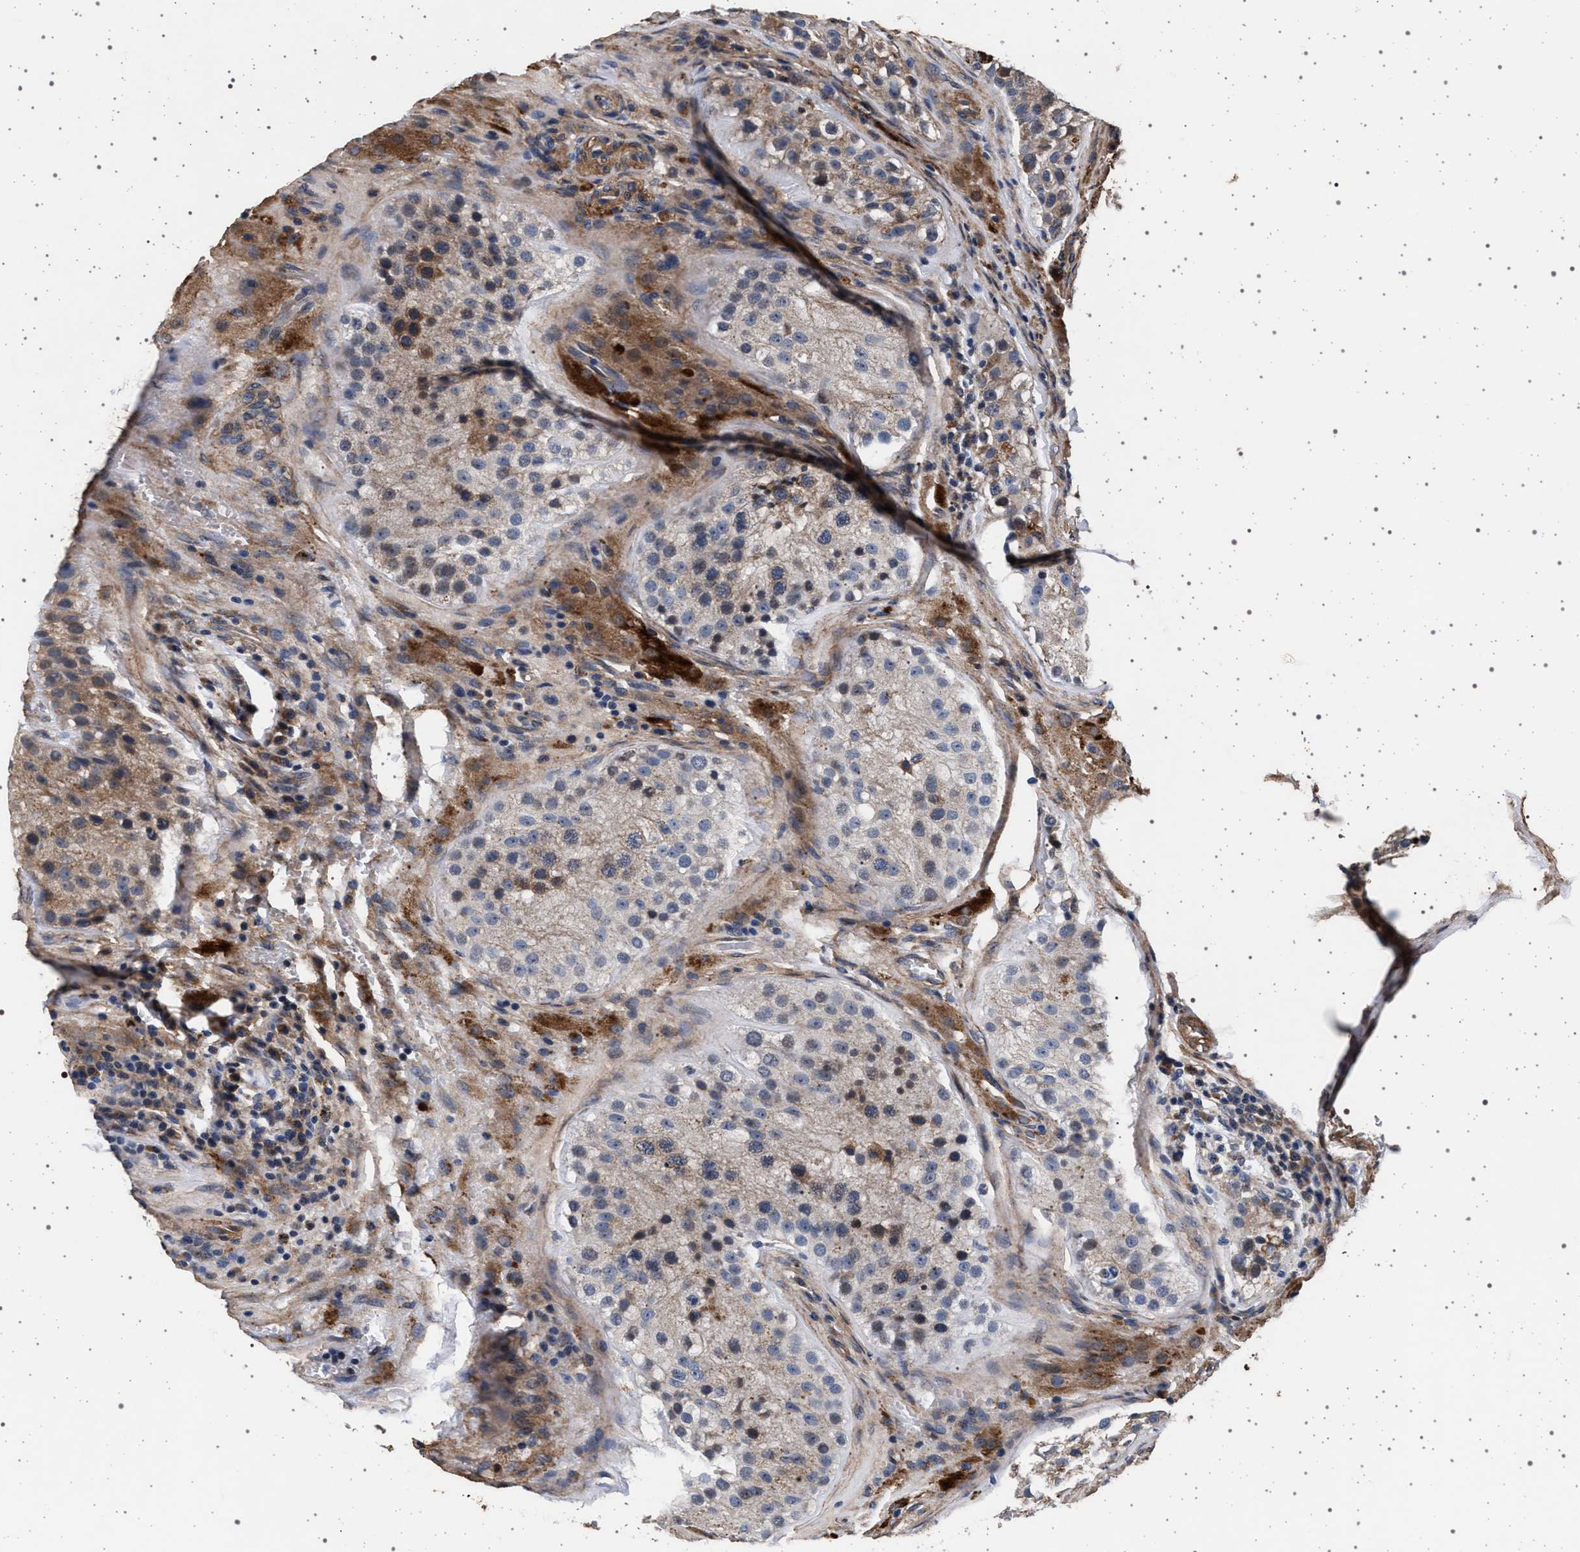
{"staining": {"intensity": "moderate", "quantity": "25%-75%", "location": "cytoplasmic/membranous"}, "tissue": "testis", "cell_type": "Cells in seminiferous ducts", "image_type": "normal", "snomed": [{"axis": "morphology", "description": "Normal tissue, NOS"}, {"axis": "topography", "description": "Testis"}], "caption": "IHC micrograph of normal testis stained for a protein (brown), which shows medium levels of moderate cytoplasmic/membranous staining in about 25%-75% of cells in seminiferous ducts.", "gene": "KCNK6", "patient": {"sex": "male", "age": 26}}